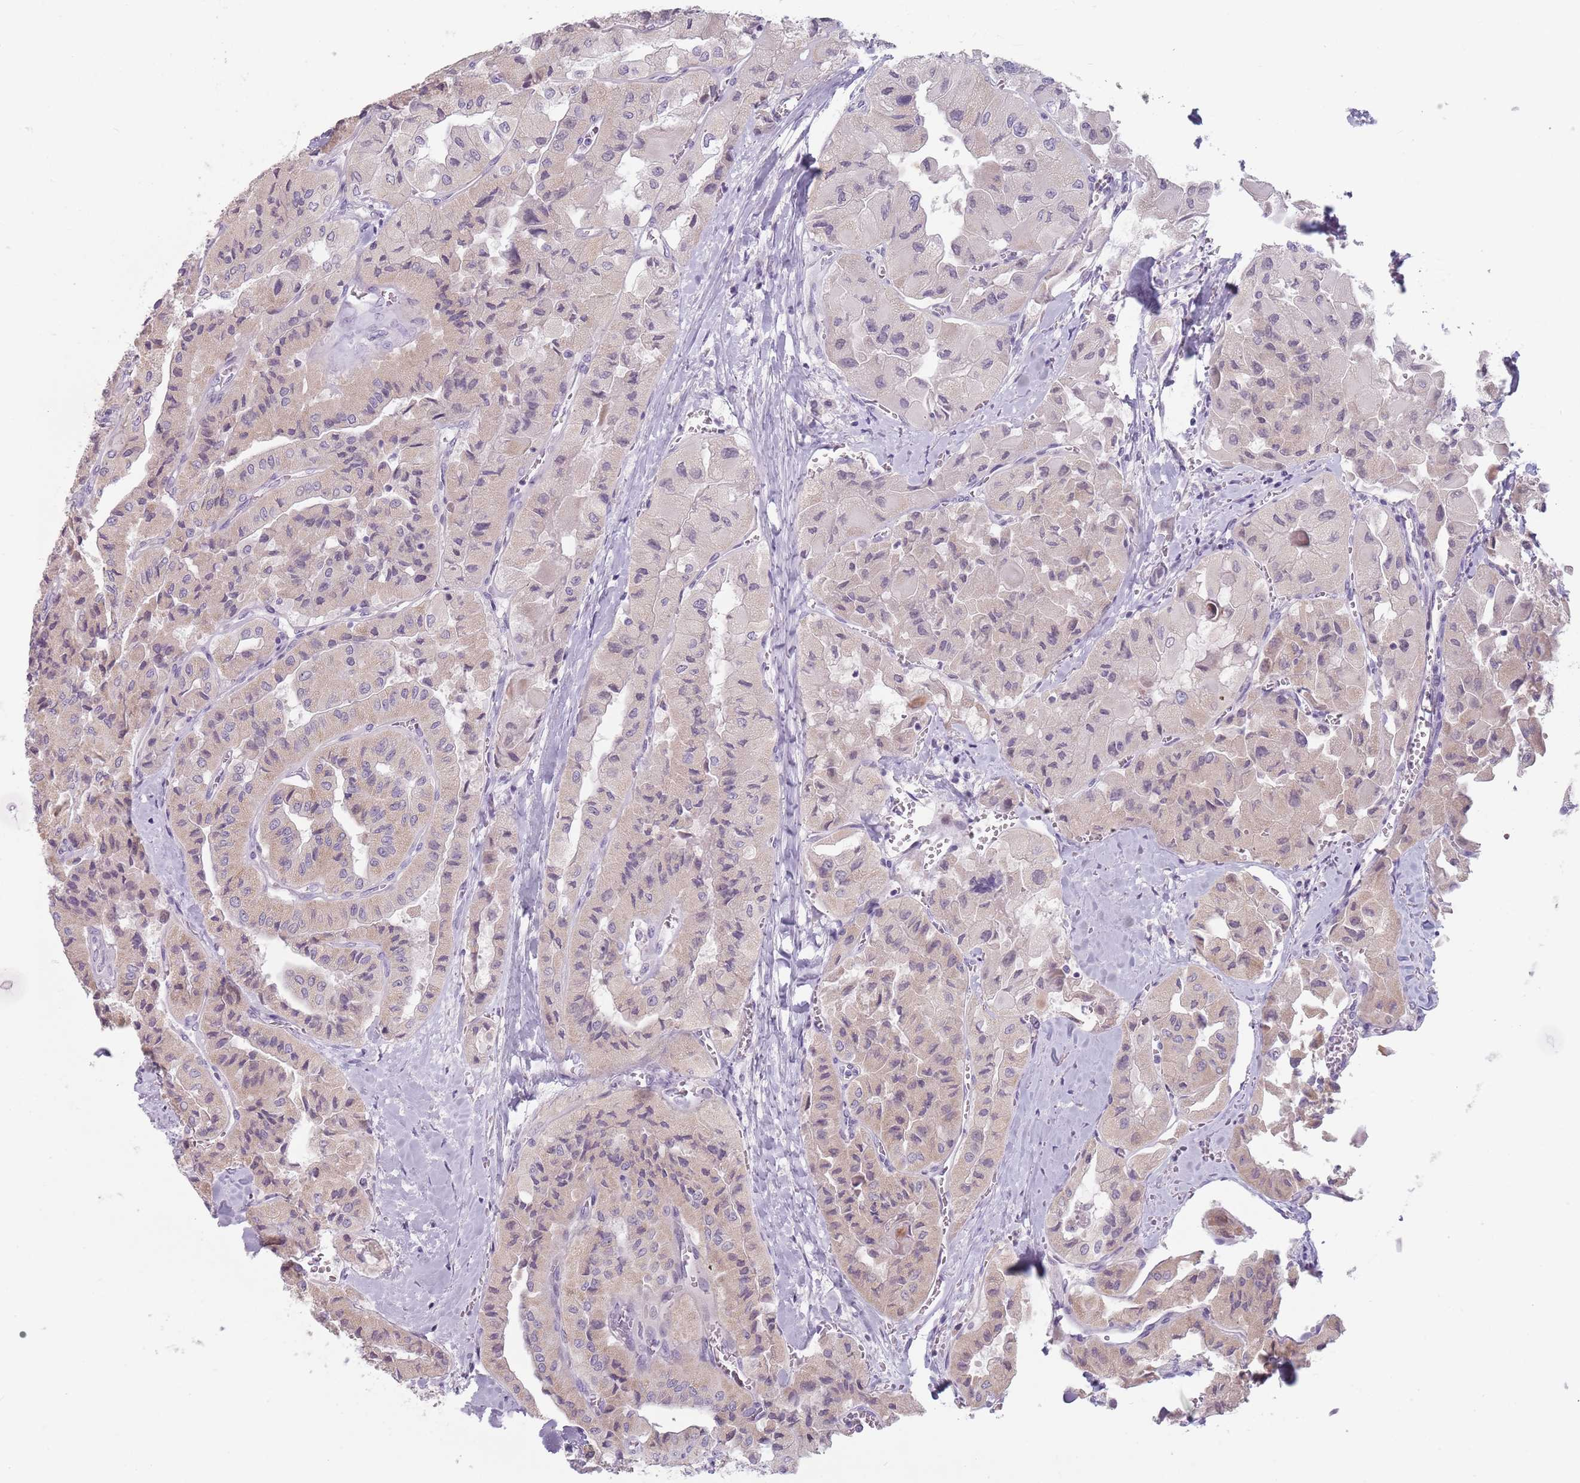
{"staining": {"intensity": "weak", "quantity": "25%-75%", "location": "cytoplasmic/membranous"}, "tissue": "thyroid cancer", "cell_type": "Tumor cells", "image_type": "cancer", "snomed": [{"axis": "morphology", "description": "Normal tissue, NOS"}, {"axis": "morphology", "description": "Papillary adenocarcinoma, NOS"}, {"axis": "topography", "description": "Thyroid gland"}], "caption": "The image demonstrates immunohistochemical staining of thyroid cancer (papillary adenocarcinoma). There is weak cytoplasmic/membranous expression is appreciated in about 25%-75% of tumor cells.", "gene": "CEP19", "patient": {"sex": "female", "age": 59}}